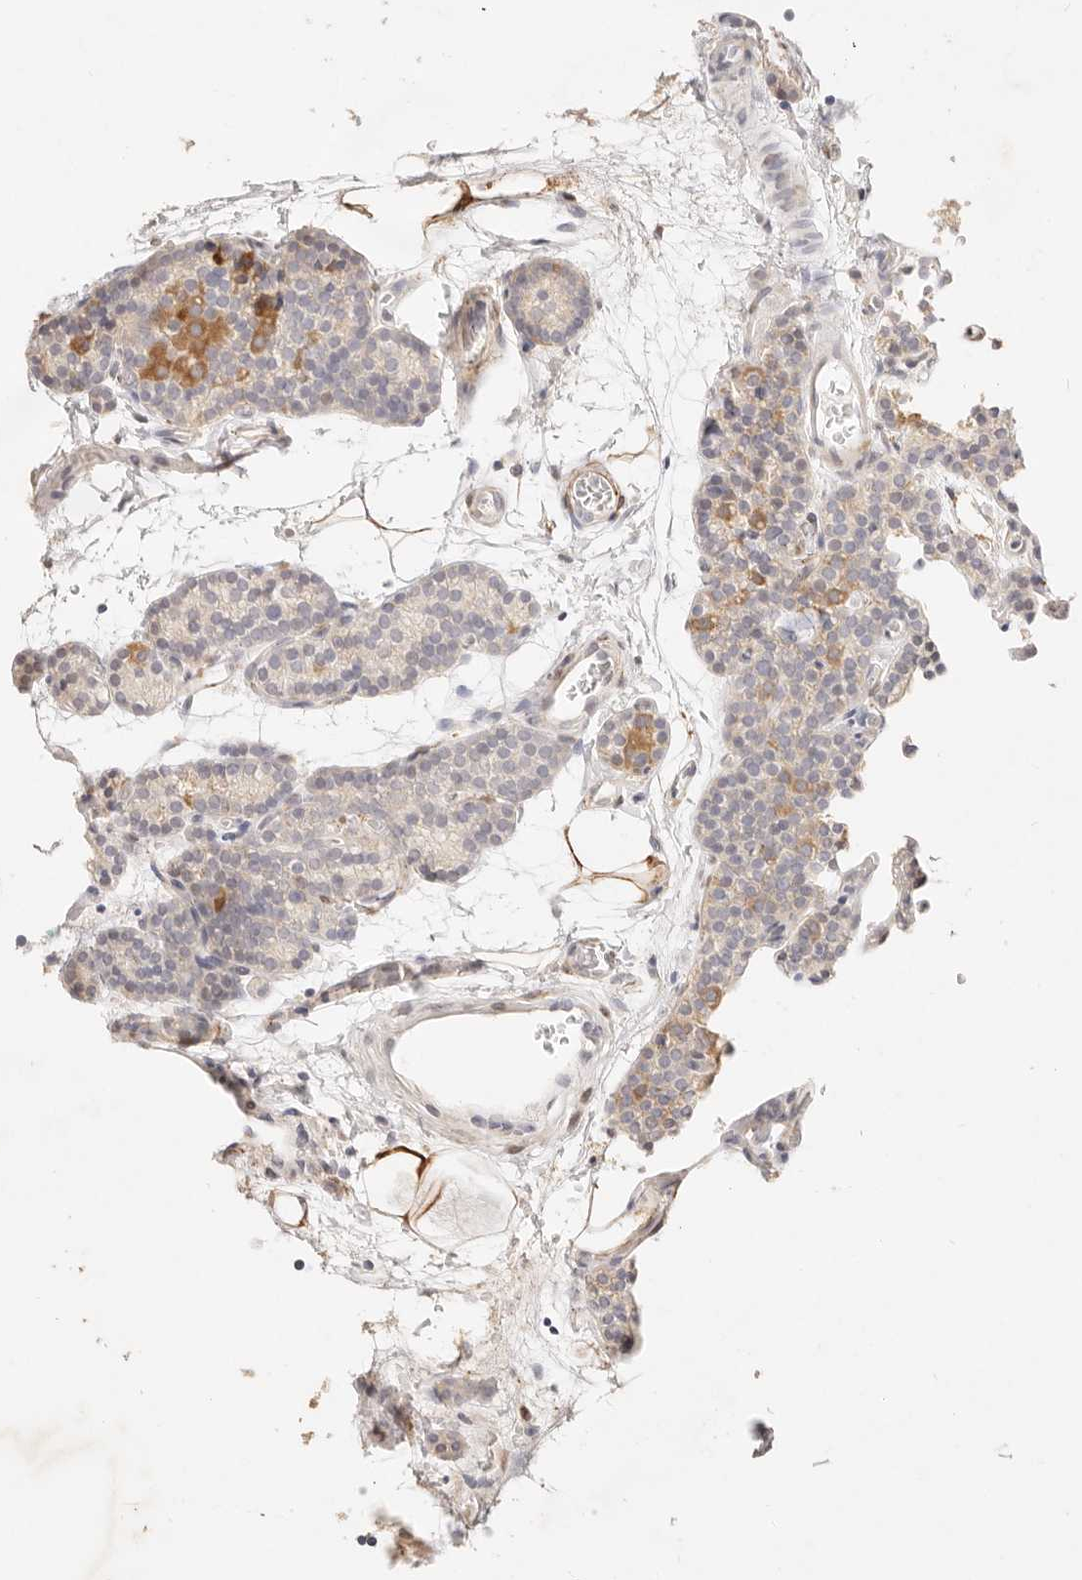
{"staining": {"intensity": "moderate", "quantity": "25%-75%", "location": "cytoplasmic/membranous"}, "tissue": "parathyroid gland", "cell_type": "Glandular cells", "image_type": "normal", "snomed": [{"axis": "morphology", "description": "Normal tissue, NOS"}, {"axis": "topography", "description": "Parathyroid gland"}], "caption": "Immunohistochemical staining of benign parathyroid gland exhibits 25%-75% levels of moderate cytoplasmic/membranous protein positivity in approximately 25%-75% of glandular cells.", "gene": "GPR156", "patient": {"sex": "female", "age": 64}}